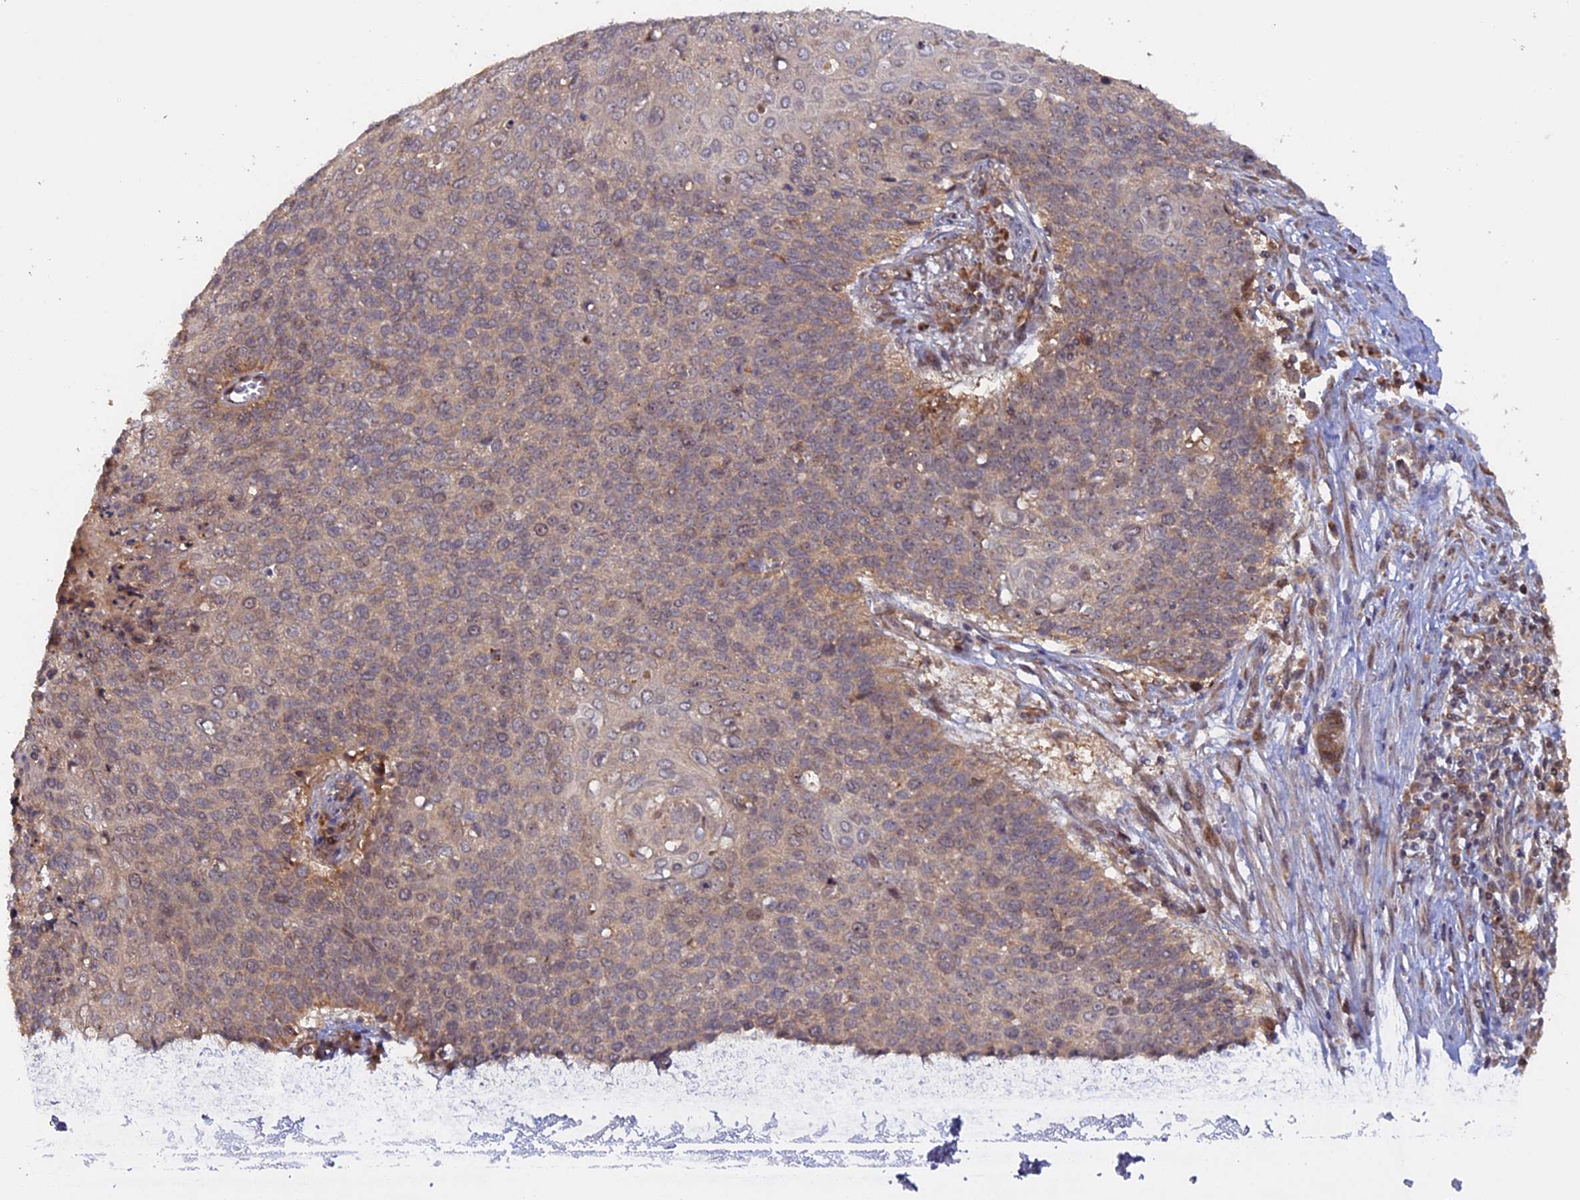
{"staining": {"intensity": "weak", "quantity": "<25%", "location": "cytoplasmic/membranous,nuclear"}, "tissue": "cervical cancer", "cell_type": "Tumor cells", "image_type": "cancer", "snomed": [{"axis": "morphology", "description": "Squamous cell carcinoma, NOS"}, {"axis": "topography", "description": "Cervix"}], "caption": "Immunohistochemical staining of cervical cancer (squamous cell carcinoma) reveals no significant staining in tumor cells. (Brightfield microscopy of DAB (3,3'-diaminobenzidine) immunohistochemistry (IHC) at high magnification).", "gene": "FERMT1", "patient": {"sex": "female", "age": 39}}